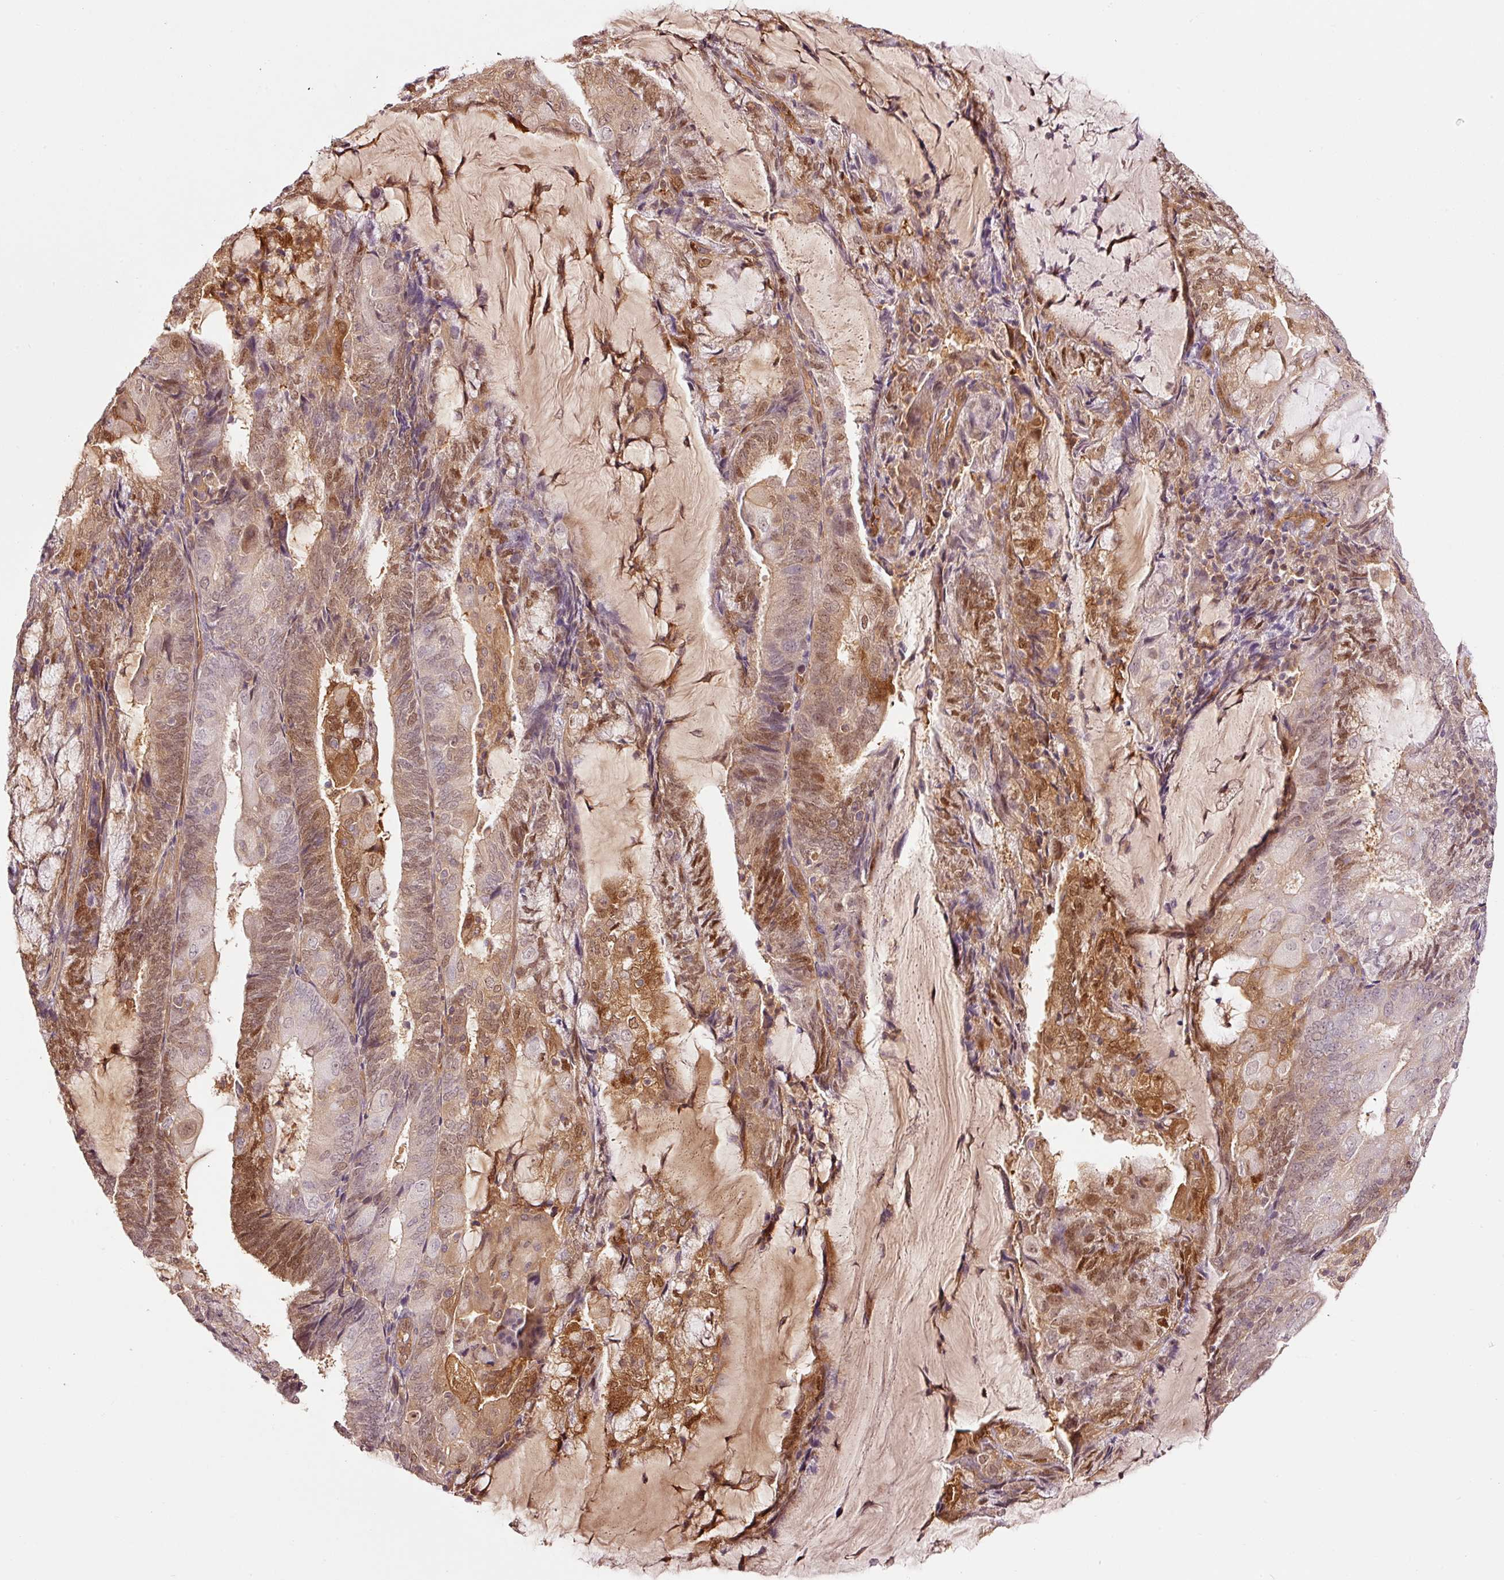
{"staining": {"intensity": "moderate", "quantity": ">75%", "location": "cytoplasmic/membranous,nuclear"}, "tissue": "endometrial cancer", "cell_type": "Tumor cells", "image_type": "cancer", "snomed": [{"axis": "morphology", "description": "Adenocarcinoma, NOS"}, {"axis": "topography", "description": "Endometrium"}], "caption": "The image displays immunohistochemical staining of adenocarcinoma (endometrial). There is moderate cytoplasmic/membranous and nuclear expression is appreciated in about >75% of tumor cells.", "gene": "FBXL14", "patient": {"sex": "female", "age": 81}}